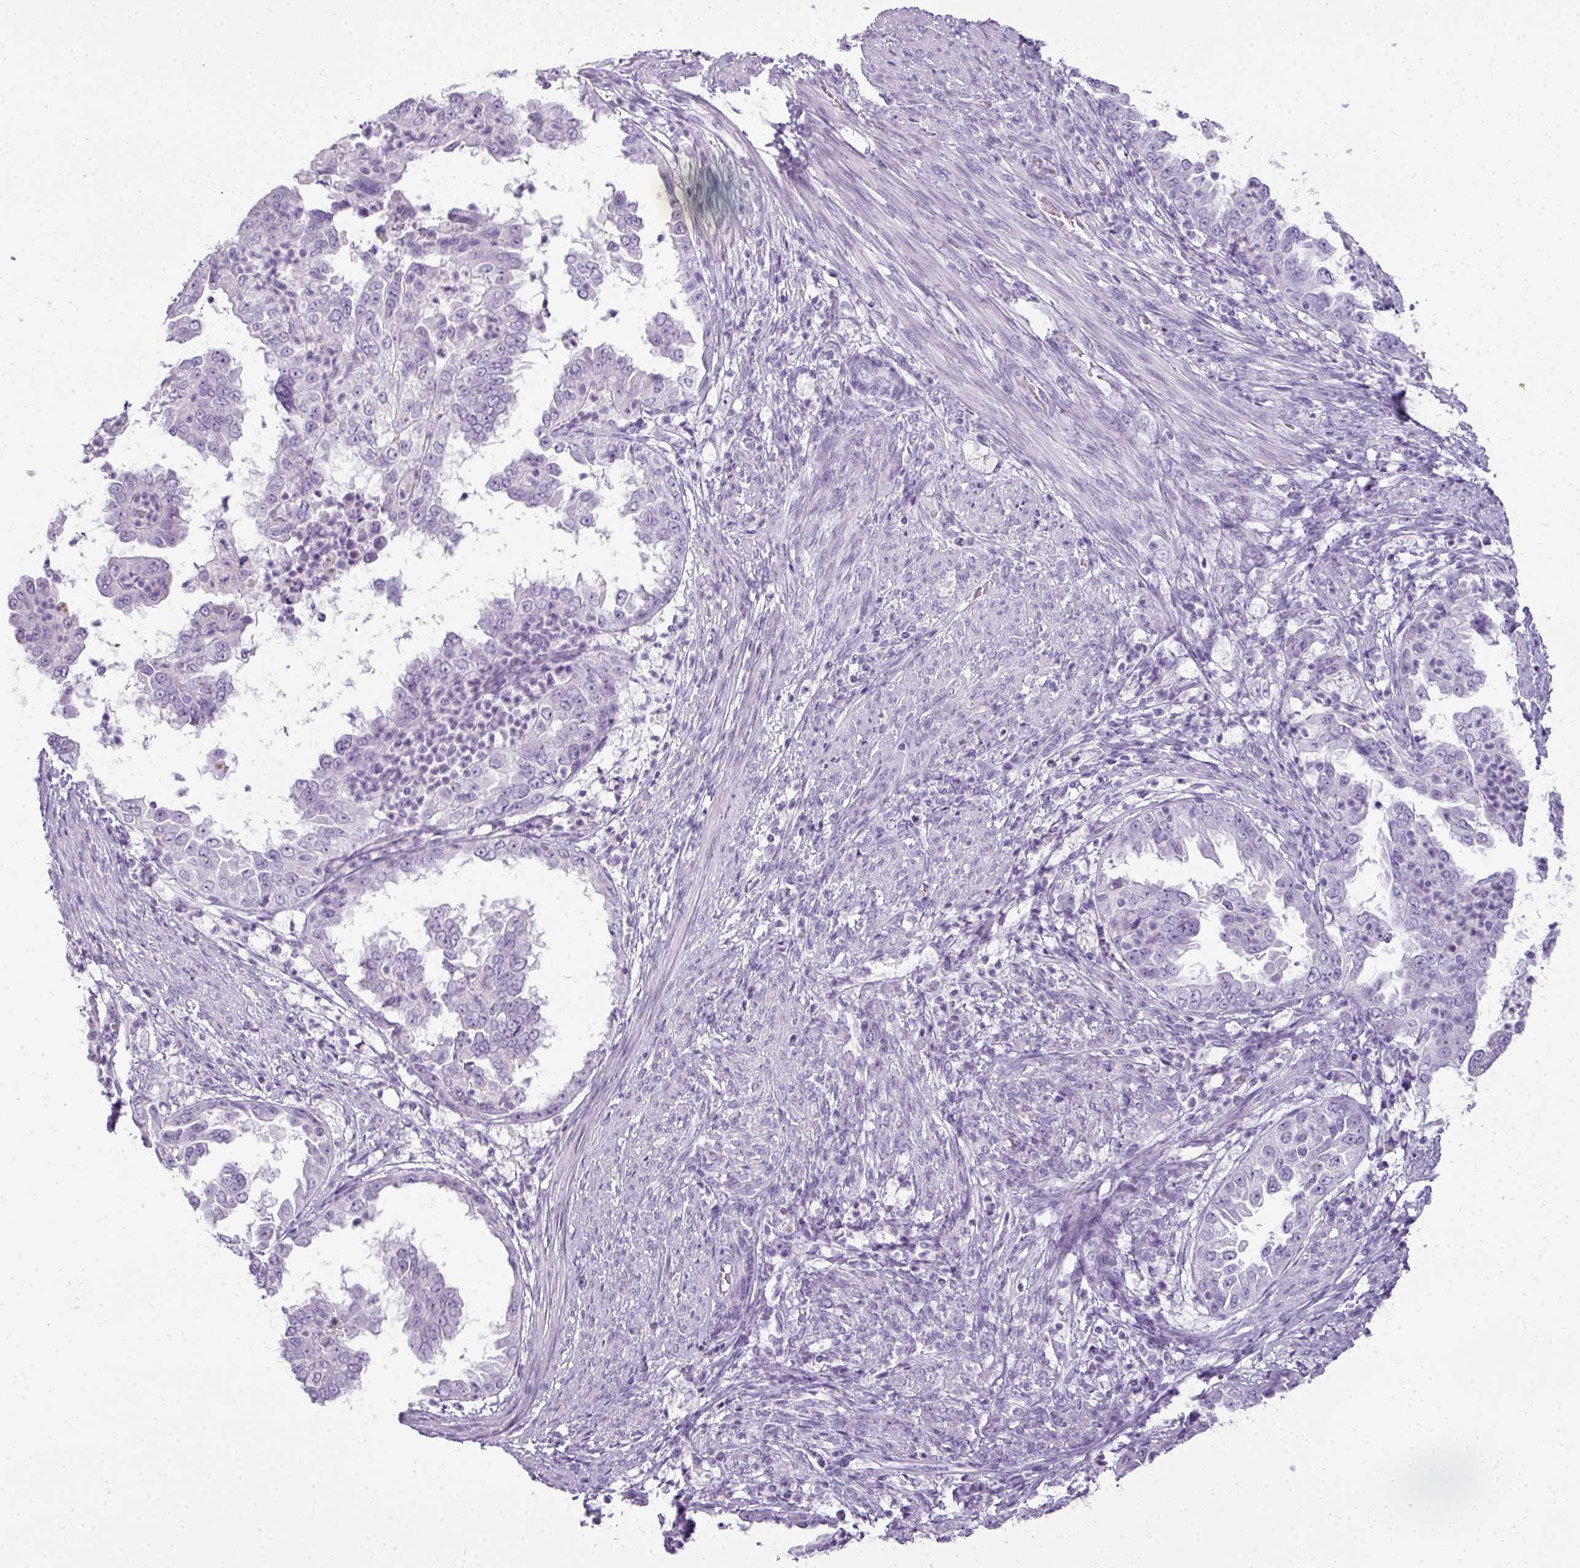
{"staining": {"intensity": "negative", "quantity": "none", "location": "none"}, "tissue": "endometrial cancer", "cell_type": "Tumor cells", "image_type": "cancer", "snomed": [{"axis": "morphology", "description": "Adenocarcinoma, NOS"}, {"axis": "topography", "description": "Endometrium"}], "caption": "Endometrial cancer (adenocarcinoma) was stained to show a protein in brown. There is no significant expression in tumor cells.", "gene": "RBMY1F", "patient": {"sex": "female", "age": 85}}